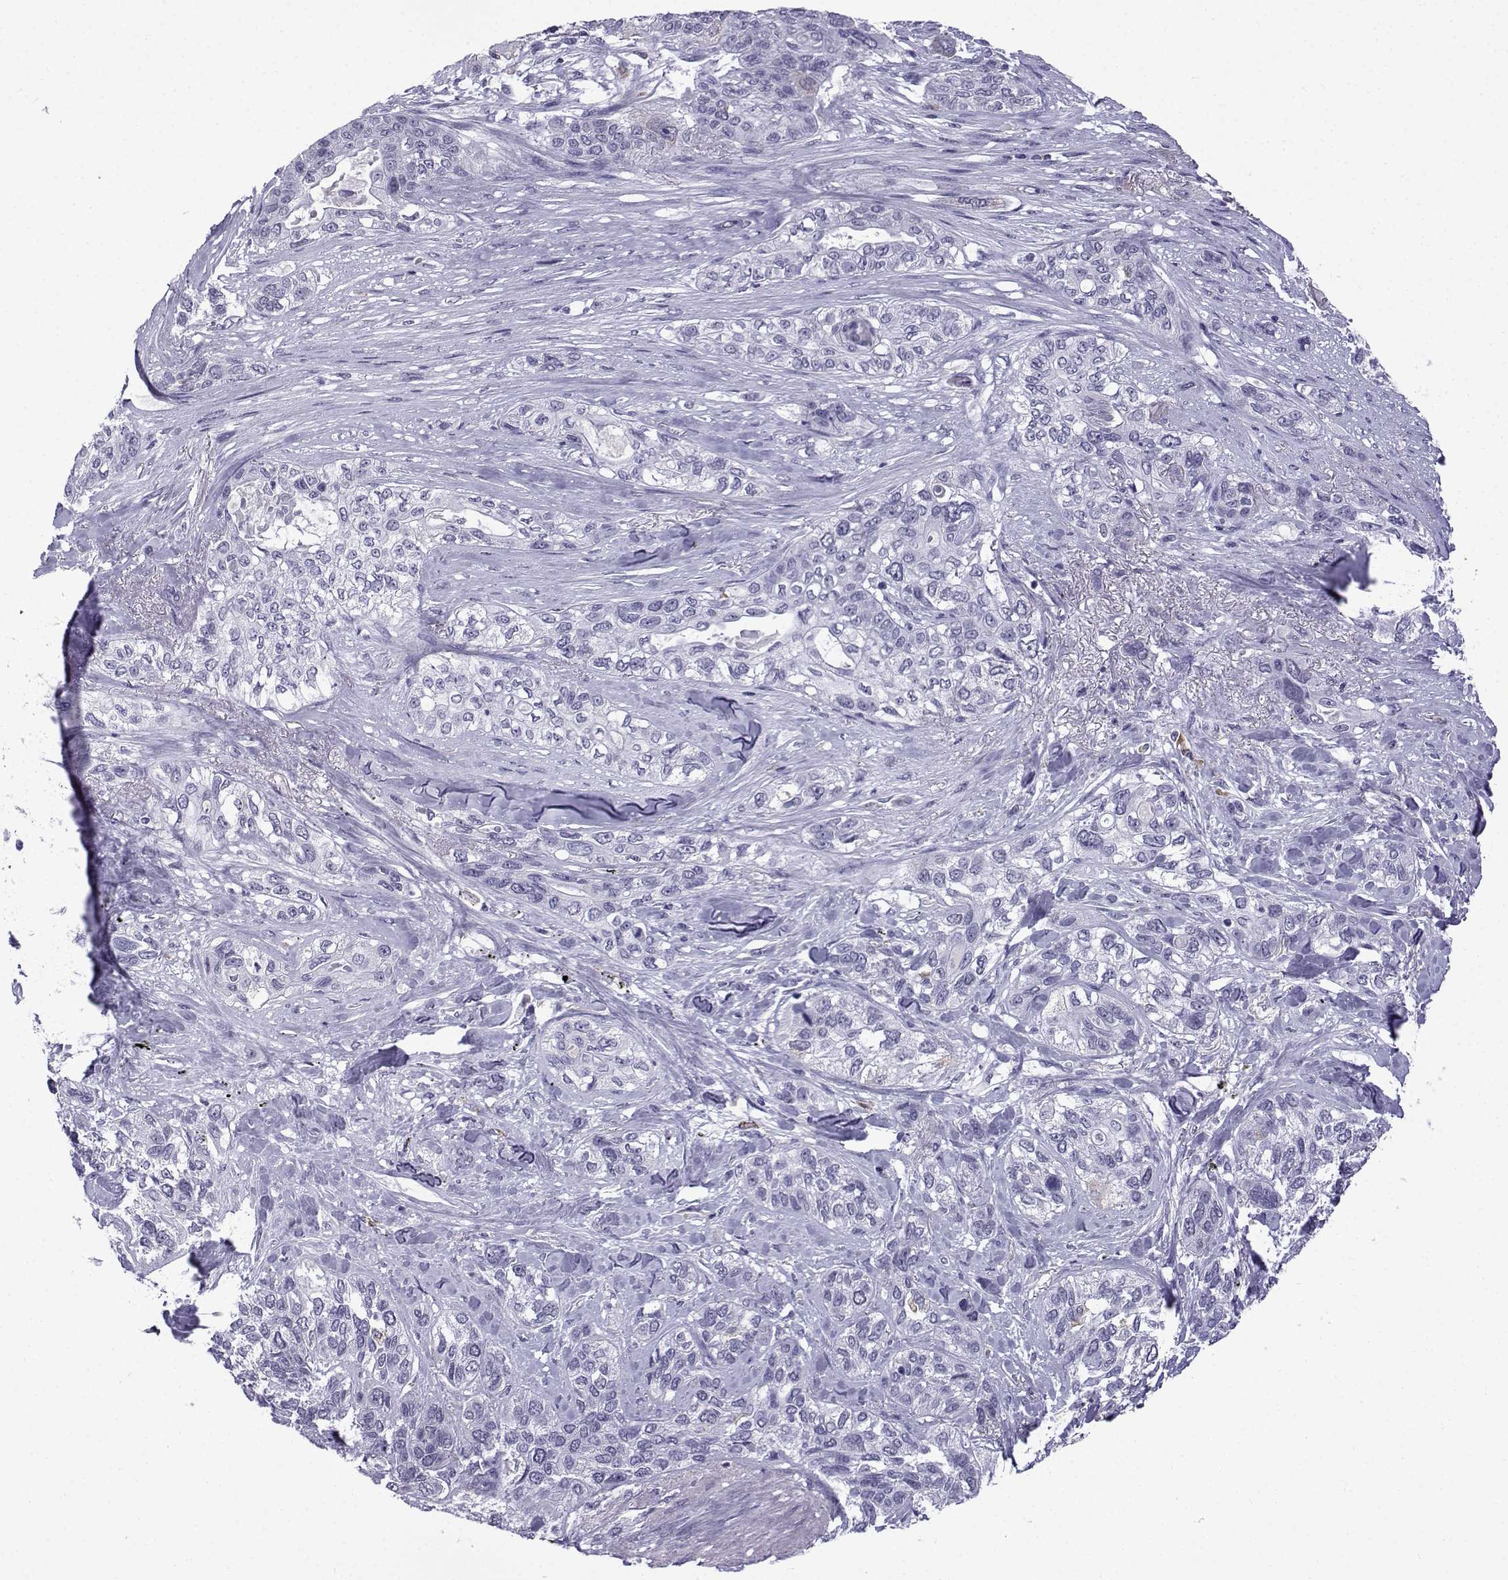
{"staining": {"intensity": "negative", "quantity": "none", "location": "none"}, "tissue": "lung cancer", "cell_type": "Tumor cells", "image_type": "cancer", "snomed": [{"axis": "morphology", "description": "Squamous cell carcinoma, NOS"}, {"axis": "topography", "description": "Lung"}], "caption": "Immunohistochemistry photomicrograph of lung cancer (squamous cell carcinoma) stained for a protein (brown), which reveals no expression in tumor cells.", "gene": "MRGBP", "patient": {"sex": "female", "age": 70}}